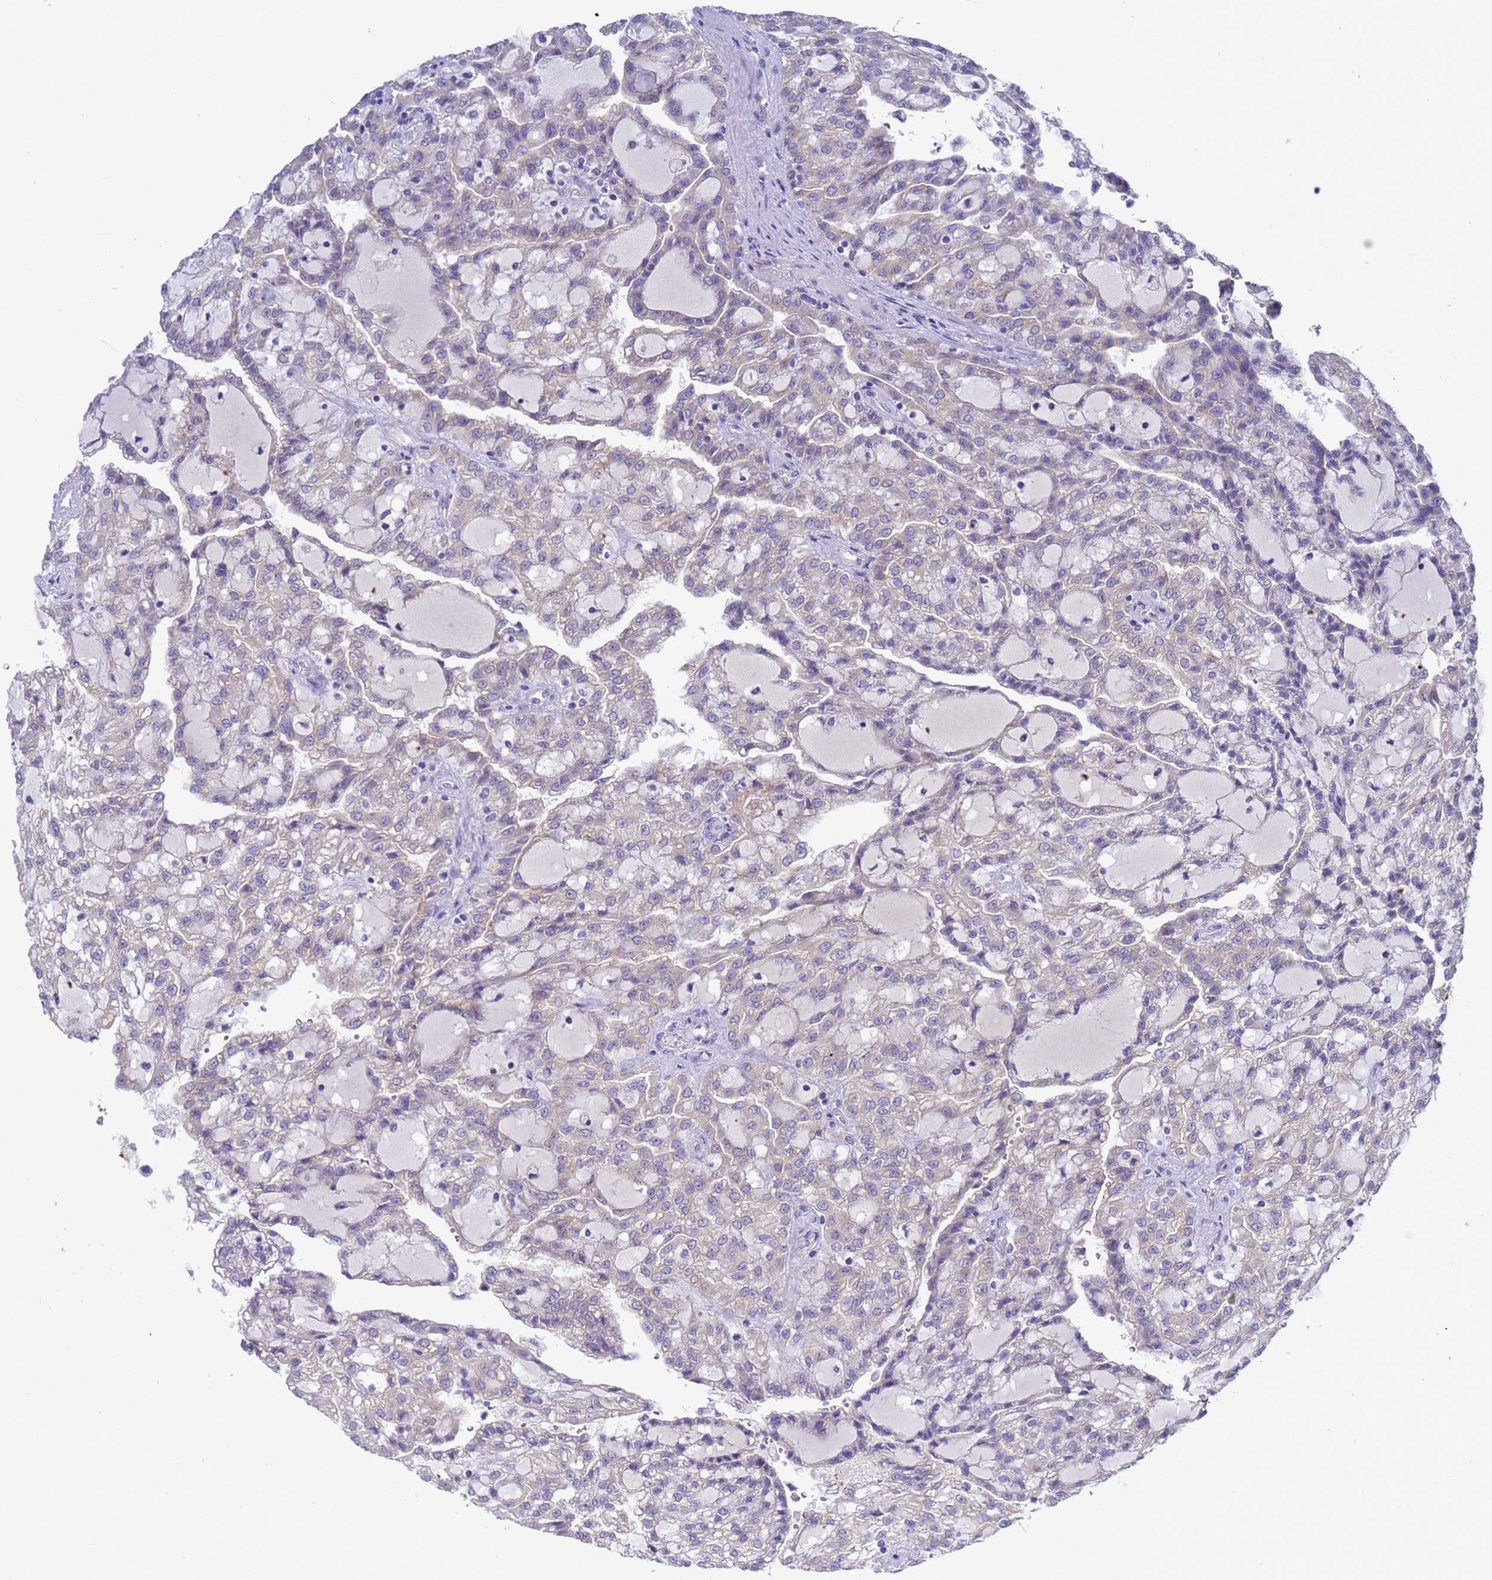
{"staining": {"intensity": "weak", "quantity": "<25%", "location": "cytoplasmic/membranous"}, "tissue": "renal cancer", "cell_type": "Tumor cells", "image_type": "cancer", "snomed": [{"axis": "morphology", "description": "Adenocarcinoma, NOS"}, {"axis": "topography", "description": "Kidney"}], "caption": "Protein analysis of renal cancer reveals no significant positivity in tumor cells.", "gene": "RC3H2", "patient": {"sex": "male", "age": 63}}